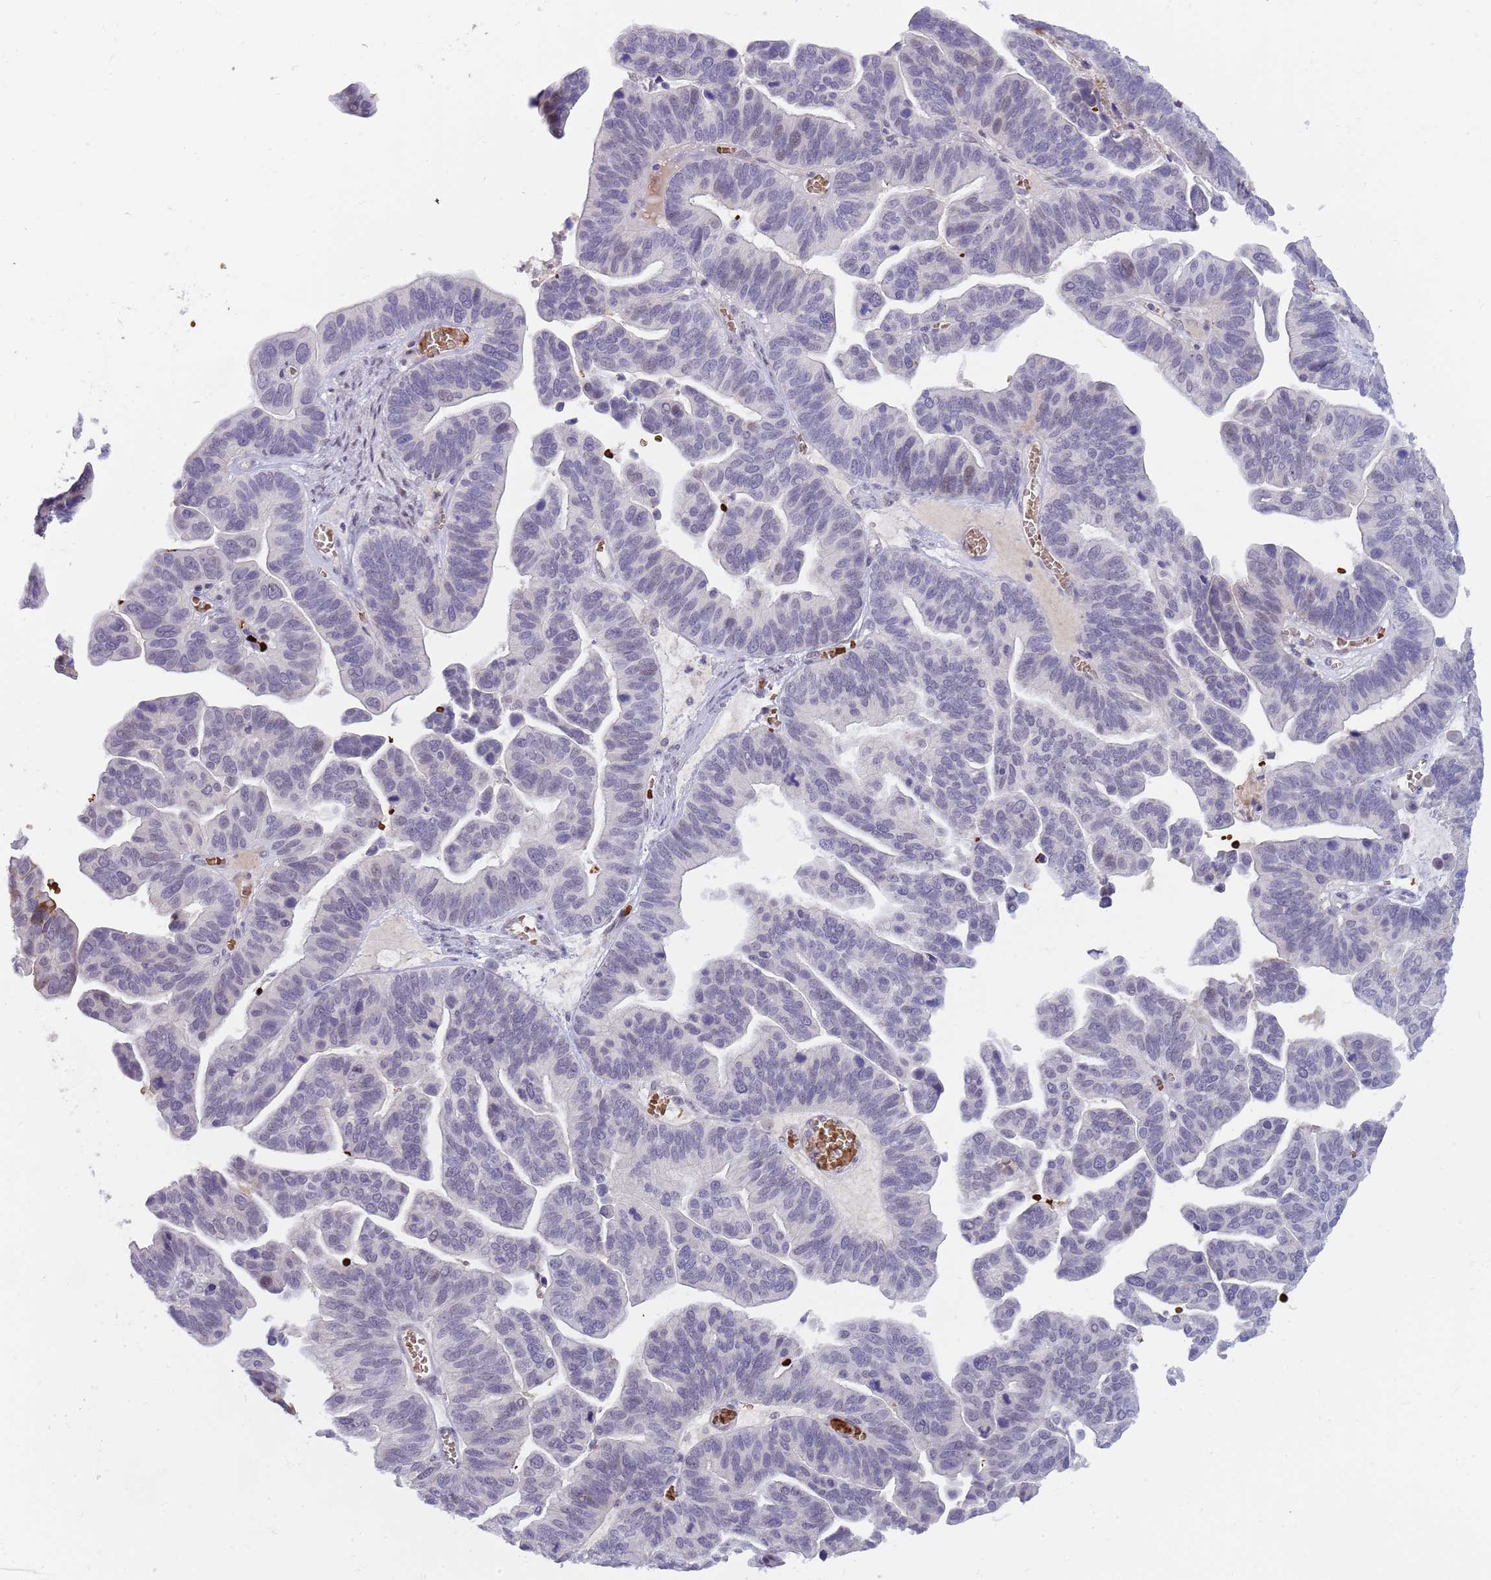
{"staining": {"intensity": "negative", "quantity": "none", "location": "none"}, "tissue": "ovarian cancer", "cell_type": "Tumor cells", "image_type": "cancer", "snomed": [{"axis": "morphology", "description": "Cystadenocarcinoma, serous, NOS"}, {"axis": "topography", "description": "Ovary"}], "caption": "Ovarian cancer stained for a protein using immunohistochemistry shows no expression tumor cells.", "gene": "LYPD6B", "patient": {"sex": "female", "age": 56}}